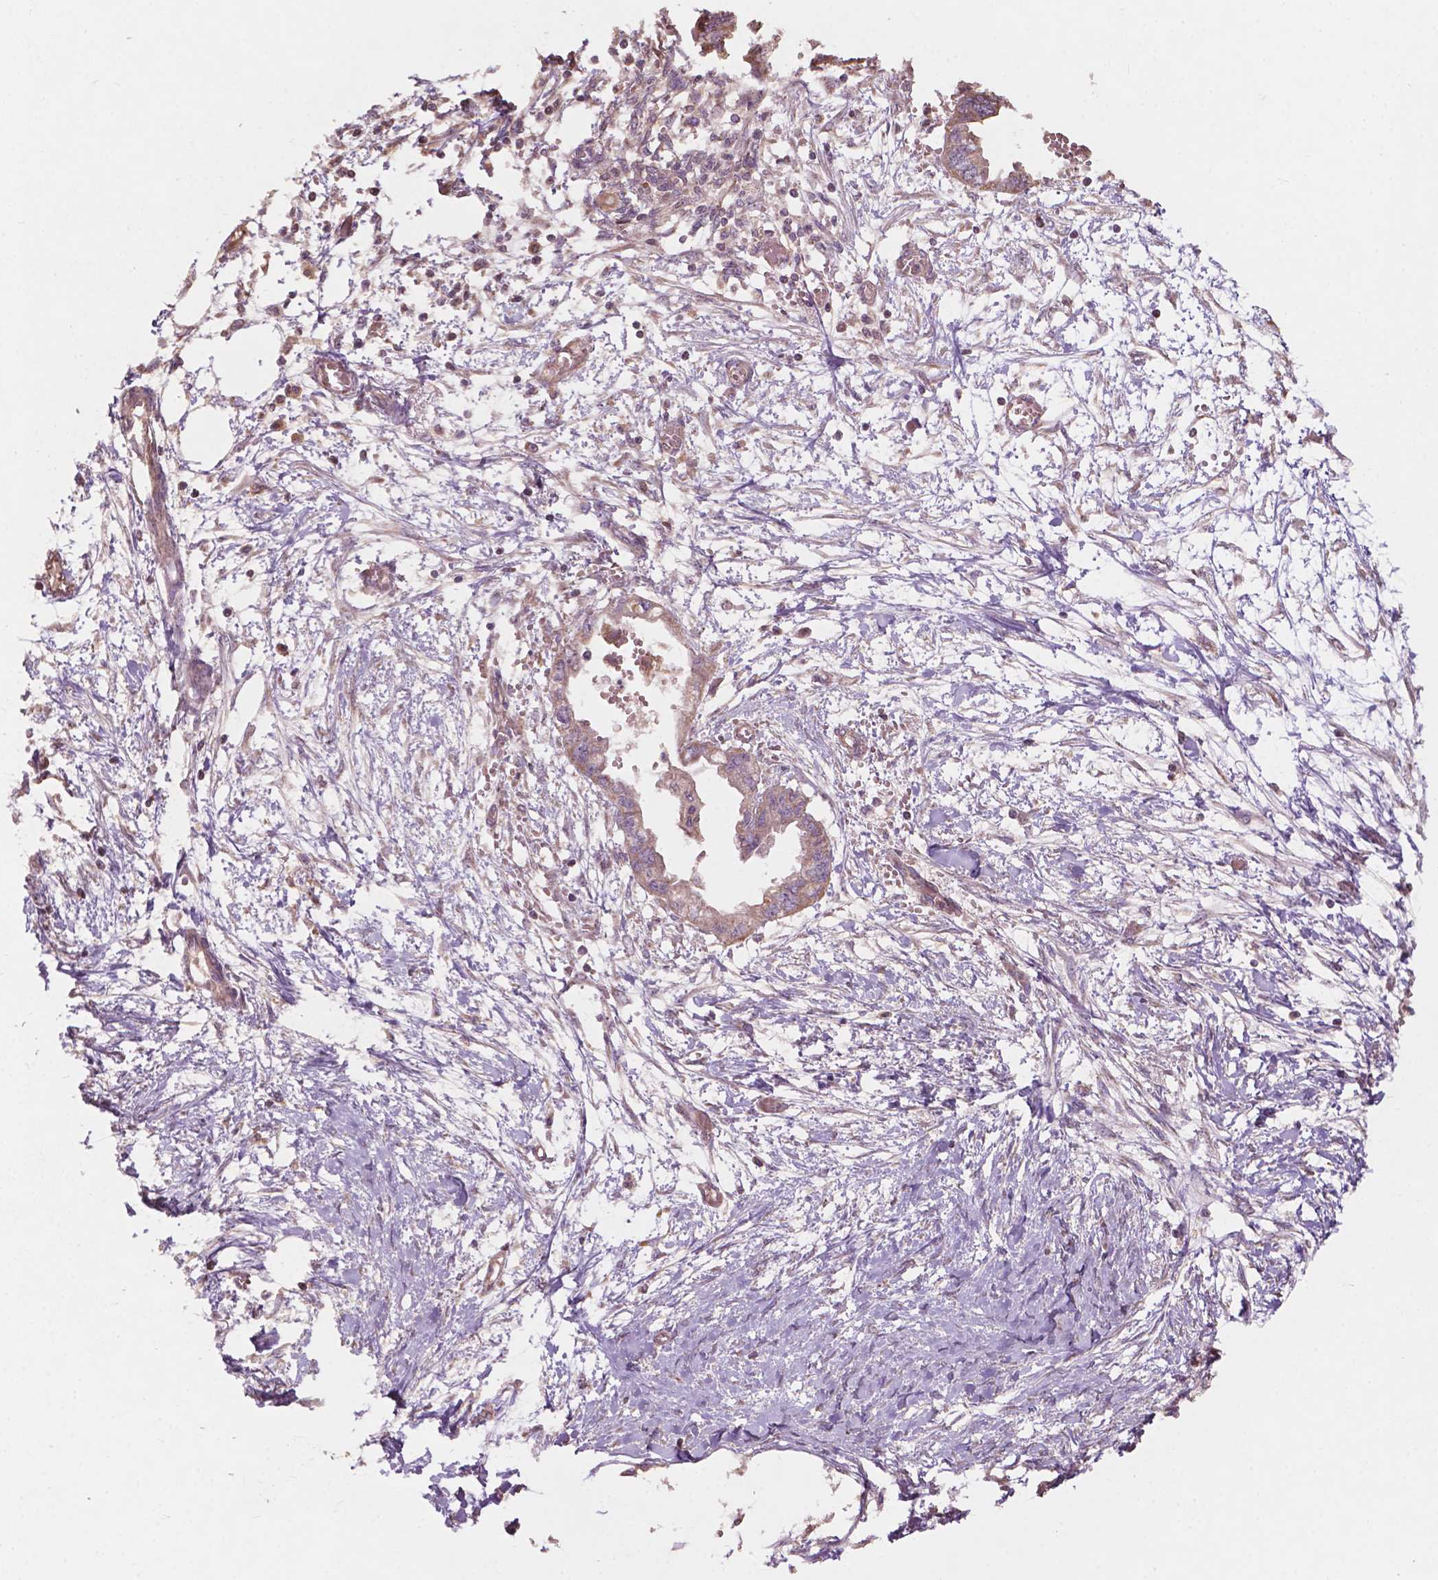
{"staining": {"intensity": "weak", "quantity": "25%-75%", "location": "cytoplasmic/membranous"}, "tissue": "endometrial cancer", "cell_type": "Tumor cells", "image_type": "cancer", "snomed": [{"axis": "morphology", "description": "Adenocarcinoma, NOS"}, {"axis": "morphology", "description": "Adenocarcinoma, metastatic, NOS"}, {"axis": "topography", "description": "Adipose tissue"}, {"axis": "topography", "description": "Endometrium"}], "caption": "Weak cytoplasmic/membranous protein positivity is seen in about 25%-75% of tumor cells in endometrial cancer (adenocarcinoma).", "gene": "CDC42BPA", "patient": {"sex": "female", "age": 67}}